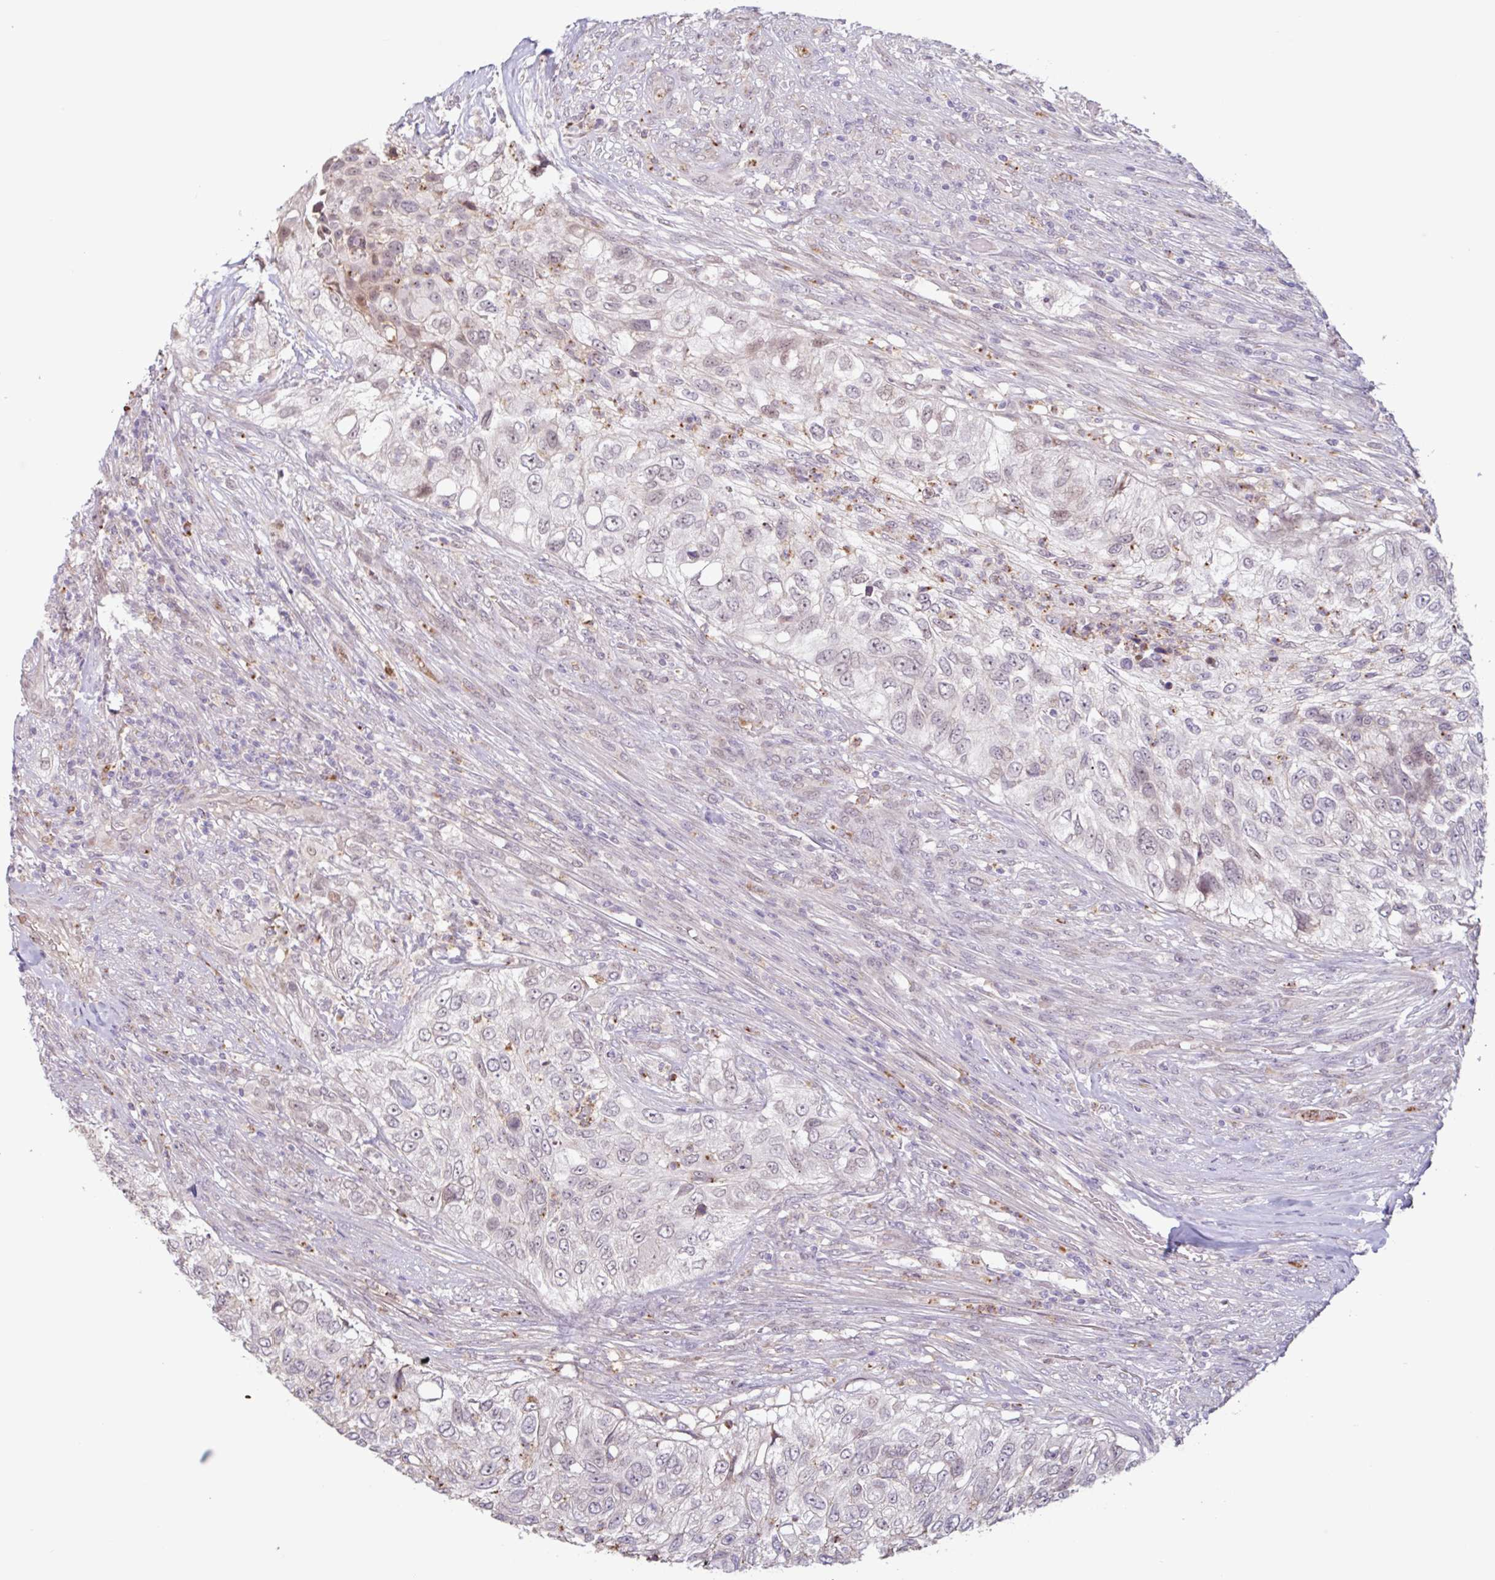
{"staining": {"intensity": "weak", "quantity": "<25%", "location": "cytoplasmic/membranous"}, "tissue": "urothelial cancer", "cell_type": "Tumor cells", "image_type": "cancer", "snomed": [{"axis": "morphology", "description": "Urothelial carcinoma, High grade"}, {"axis": "topography", "description": "Urinary bladder"}], "caption": "An IHC image of urothelial carcinoma (high-grade) is shown. There is no staining in tumor cells of urothelial carcinoma (high-grade). (IHC, brightfield microscopy, high magnification).", "gene": "TAF1D", "patient": {"sex": "female", "age": 60}}